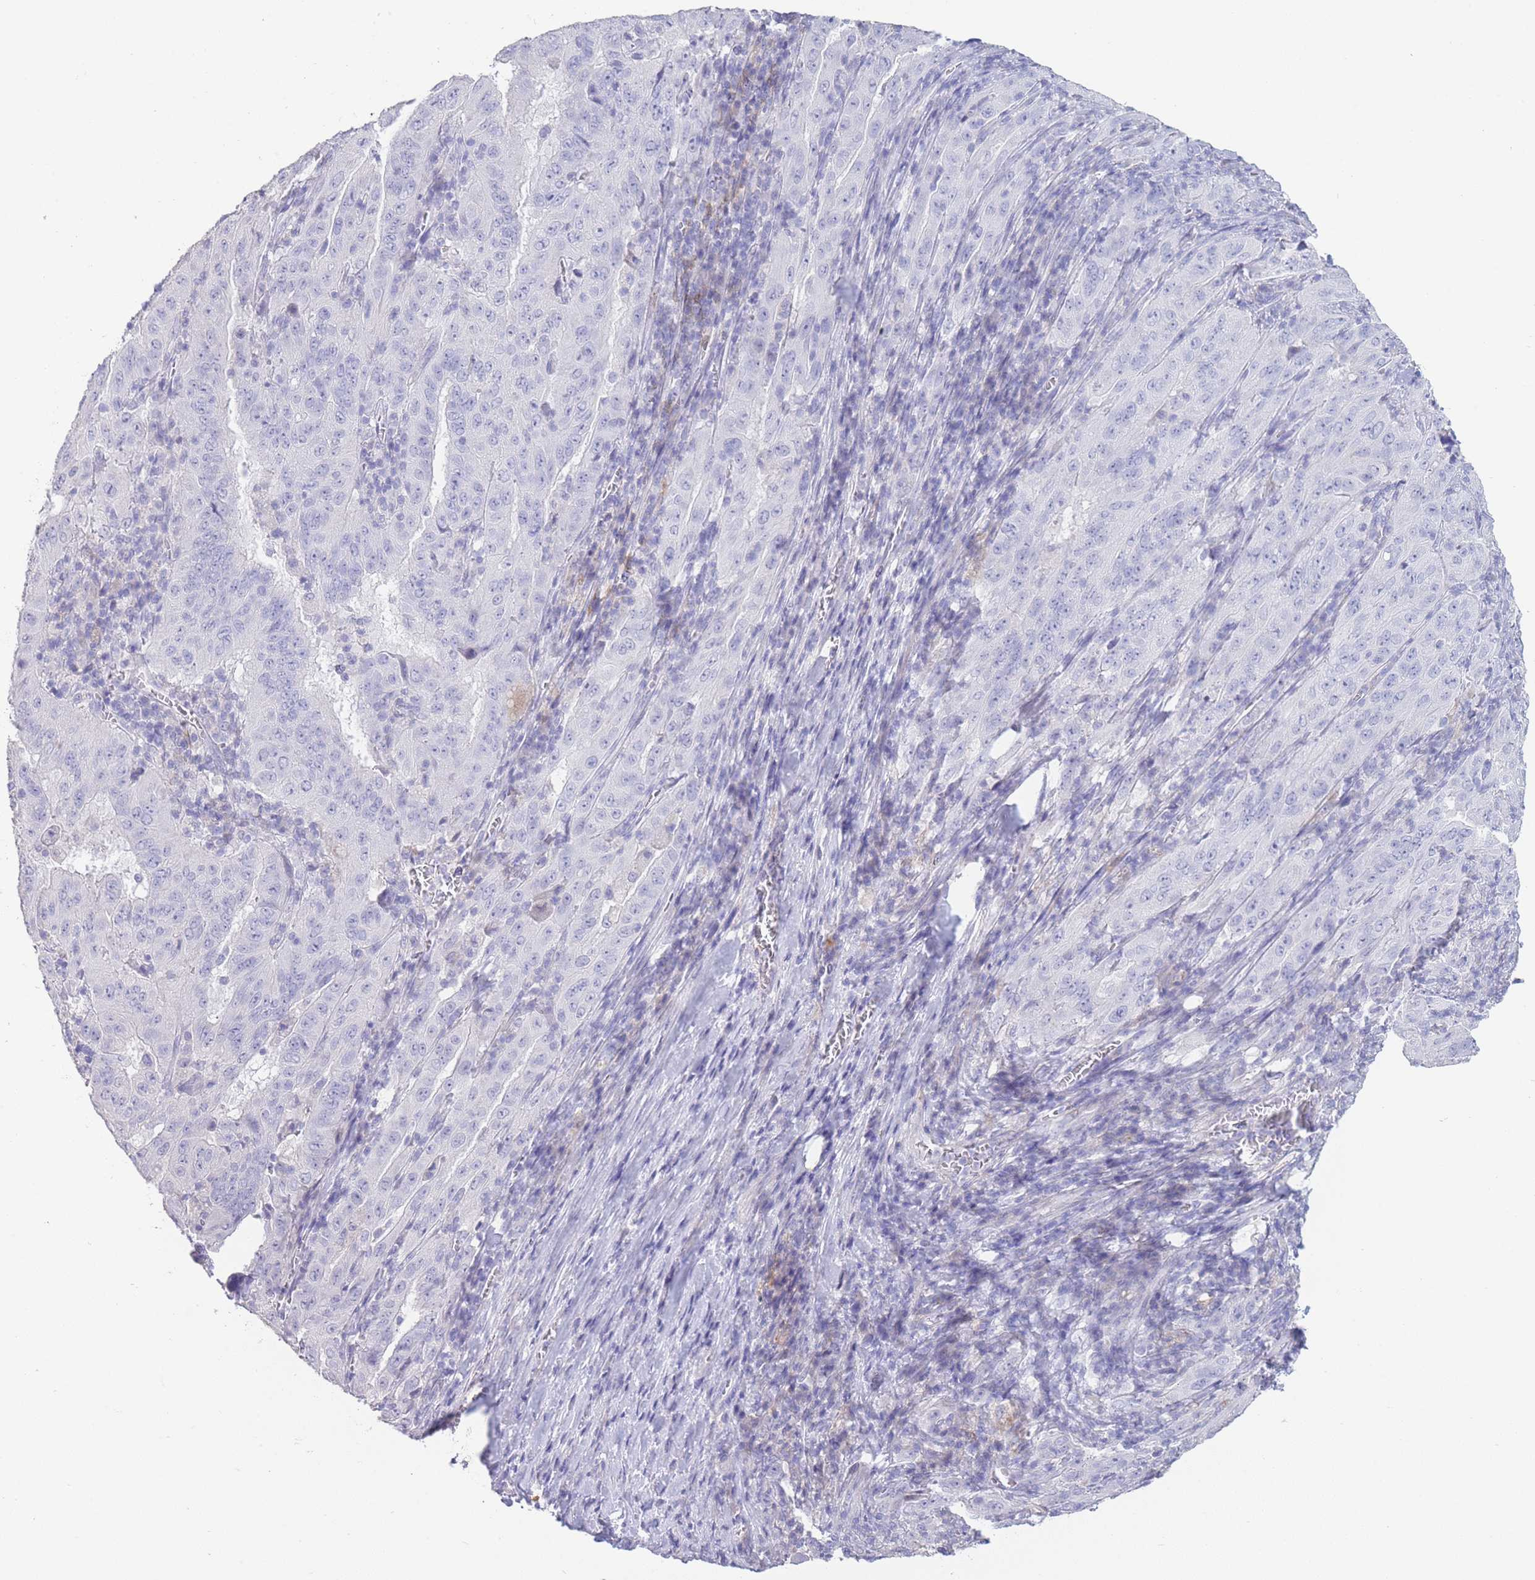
{"staining": {"intensity": "negative", "quantity": "none", "location": "none"}, "tissue": "pancreatic cancer", "cell_type": "Tumor cells", "image_type": "cancer", "snomed": [{"axis": "morphology", "description": "Adenocarcinoma, NOS"}, {"axis": "topography", "description": "Pancreas"}], "caption": "DAB (3,3'-diaminobenzidine) immunohistochemical staining of adenocarcinoma (pancreatic) displays no significant staining in tumor cells.", "gene": "CD37", "patient": {"sex": "male", "age": 63}}